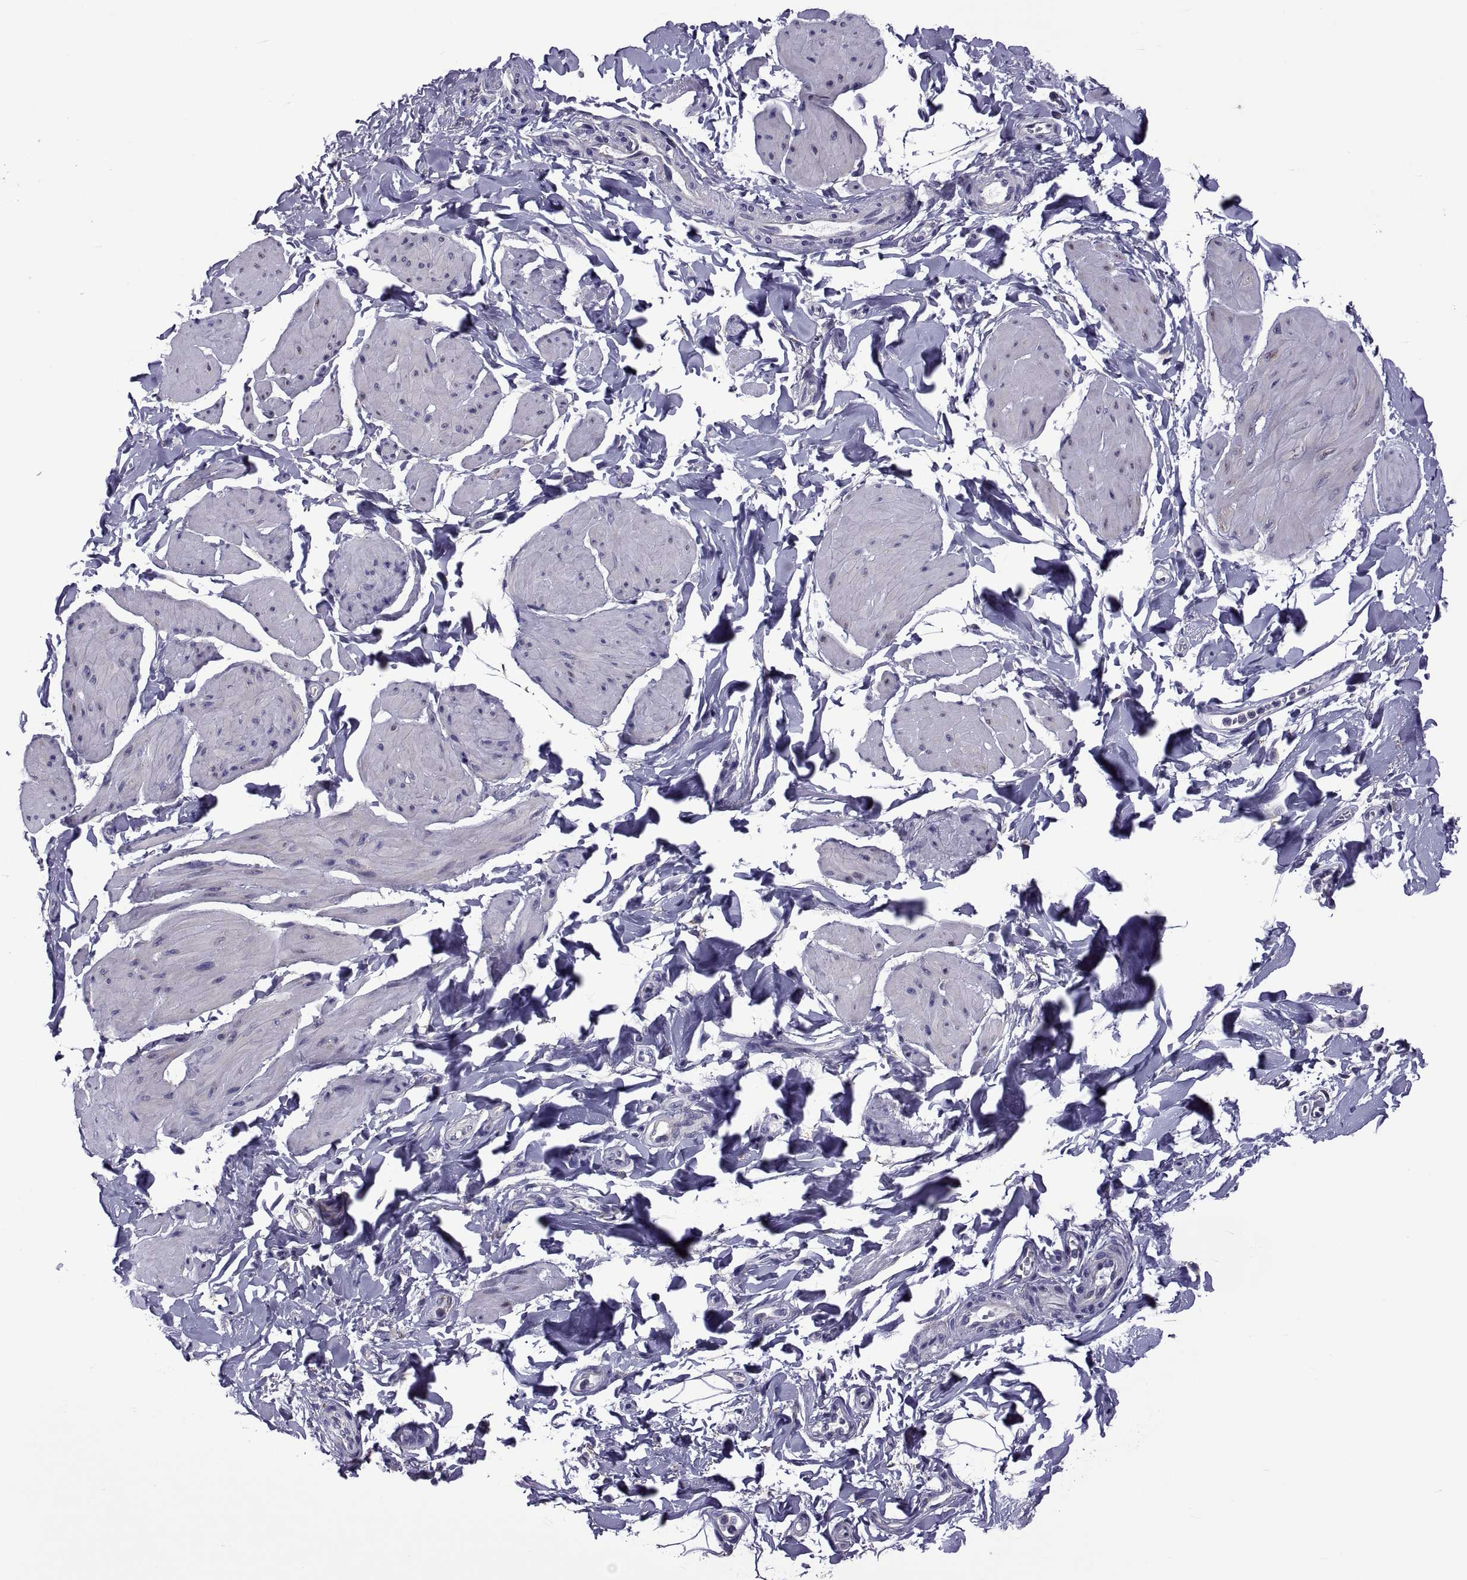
{"staining": {"intensity": "negative", "quantity": "none", "location": "none"}, "tissue": "smooth muscle", "cell_type": "Smooth muscle cells", "image_type": "normal", "snomed": [{"axis": "morphology", "description": "Normal tissue, NOS"}, {"axis": "topography", "description": "Adipose tissue"}, {"axis": "topography", "description": "Smooth muscle"}, {"axis": "topography", "description": "Peripheral nerve tissue"}], "caption": "Image shows no significant protein positivity in smooth muscle cells of benign smooth muscle.", "gene": "TMC3", "patient": {"sex": "male", "age": 83}}